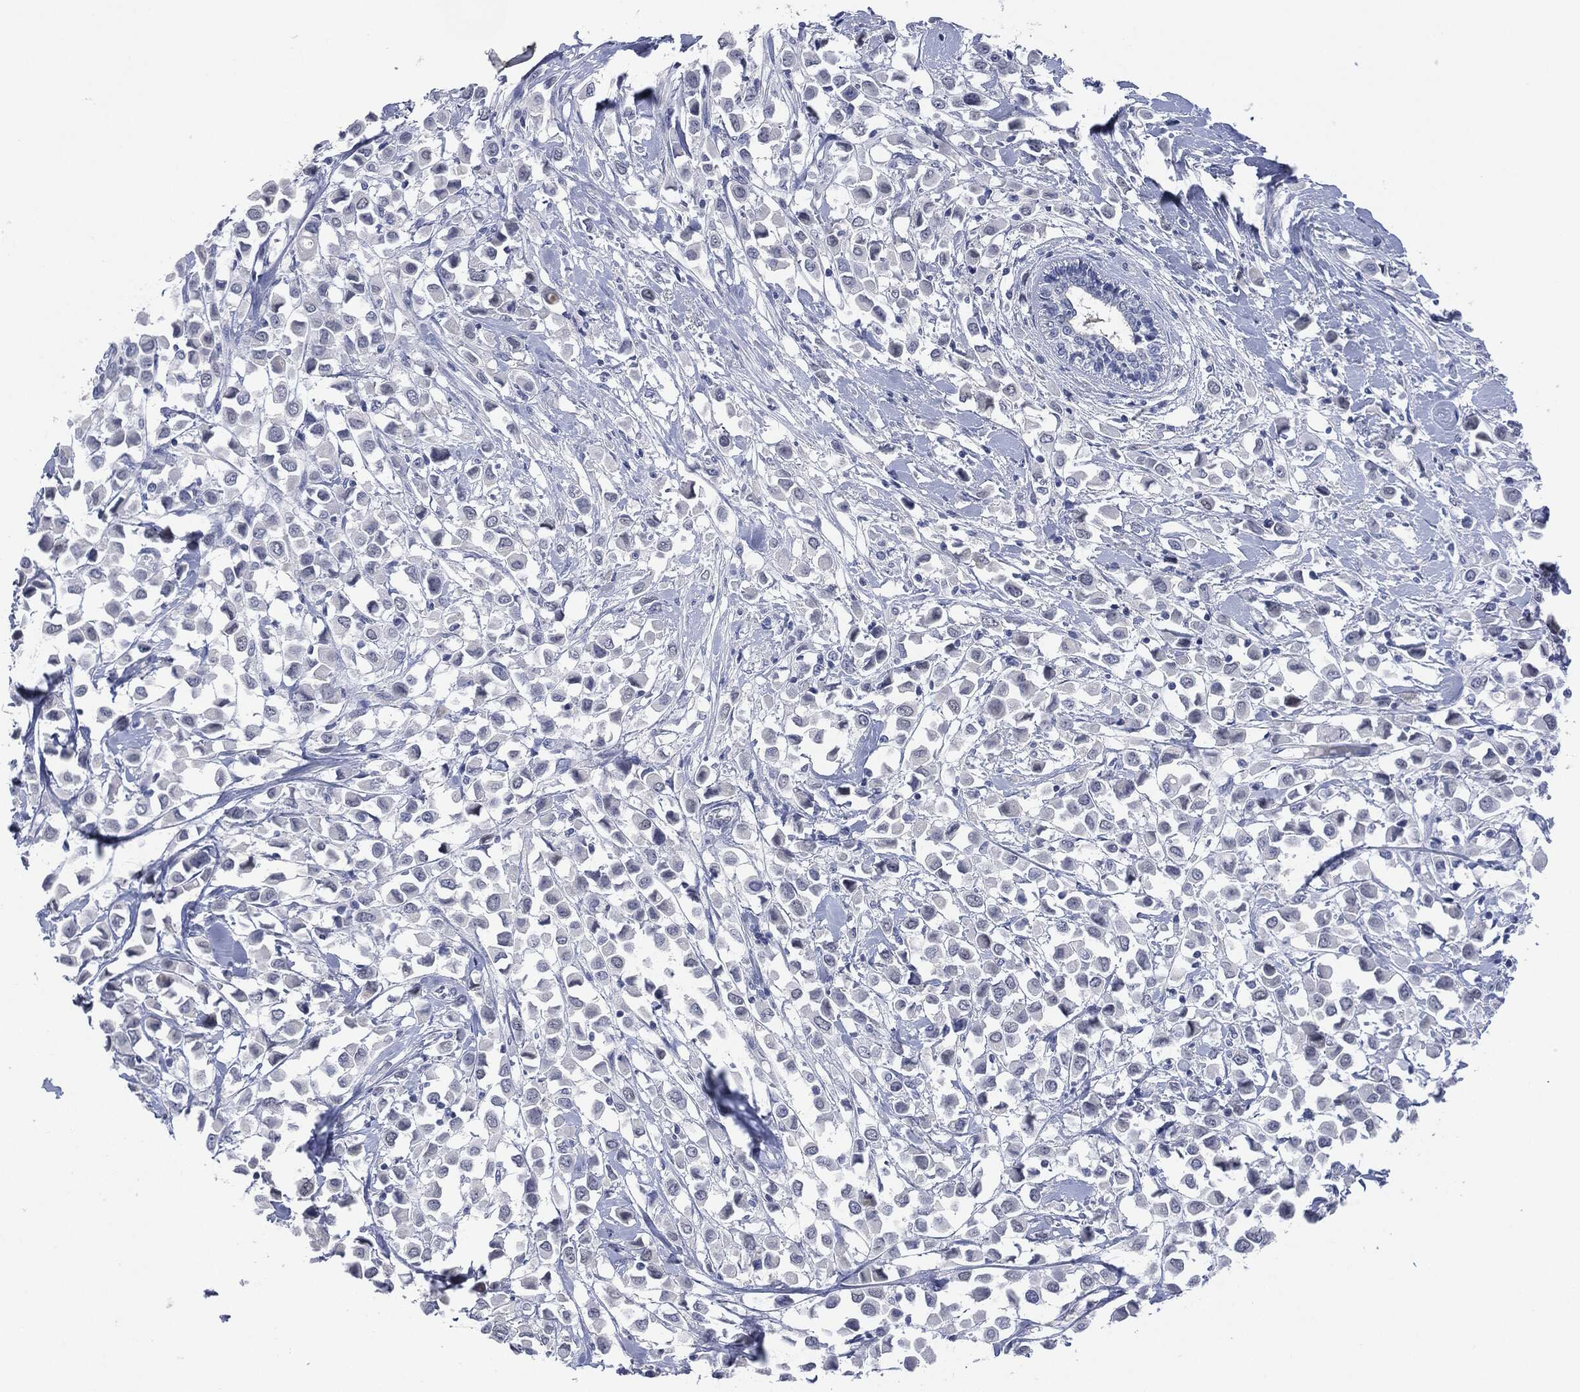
{"staining": {"intensity": "negative", "quantity": "none", "location": "none"}, "tissue": "breast cancer", "cell_type": "Tumor cells", "image_type": "cancer", "snomed": [{"axis": "morphology", "description": "Duct carcinoma"}, {"axis": "topography", "description": "Breast"}], "caption": "Human breast cancer stained for a protein using immunohistochemistry (IHC) displays no expression in tumor cells.", "gene": "MUC16", "patient": {"sex": "female", "age": 61}}